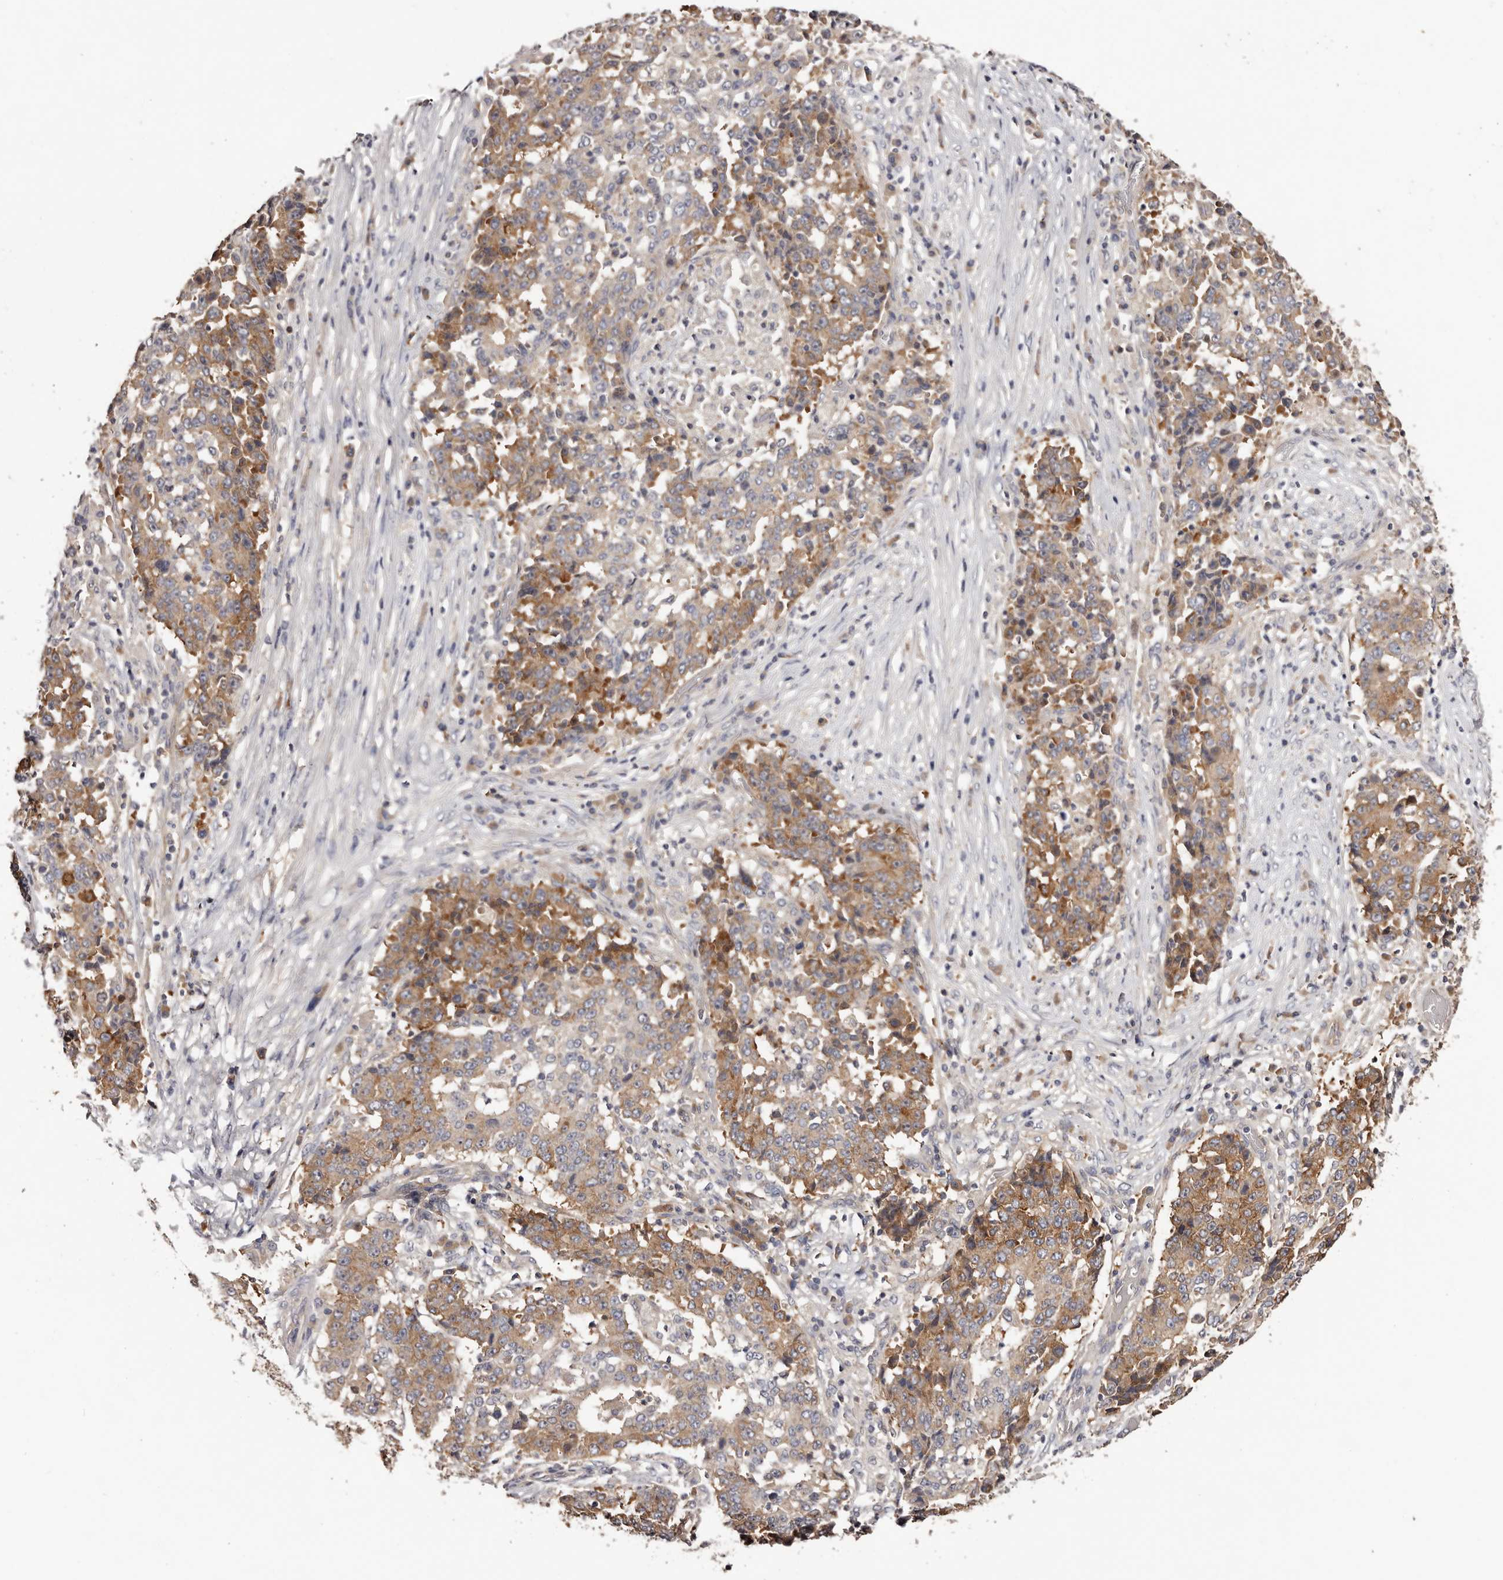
{"staining": {"intensity": "moderate", "quantity": ">75%", "location": "cytoplasmic/membranous"}, "tissue": "stomach cancer", "cell_type": "Tumor cells", "image_type": "cancer", "snomed": [{"axis": "morphology", "description": "Adenocarcinoma, NOS"}, {"axis": "topography", "description": "Stomach"}], "caption": "Stomach cancer (adenocarcinoma) stained for a protein (brown) demonstrates moderate cytoplasmic/membranous positive positivity in about >75% of tumor cells.", "gene": "LTV1", "patient": {"sex": "male", "age": 59}}